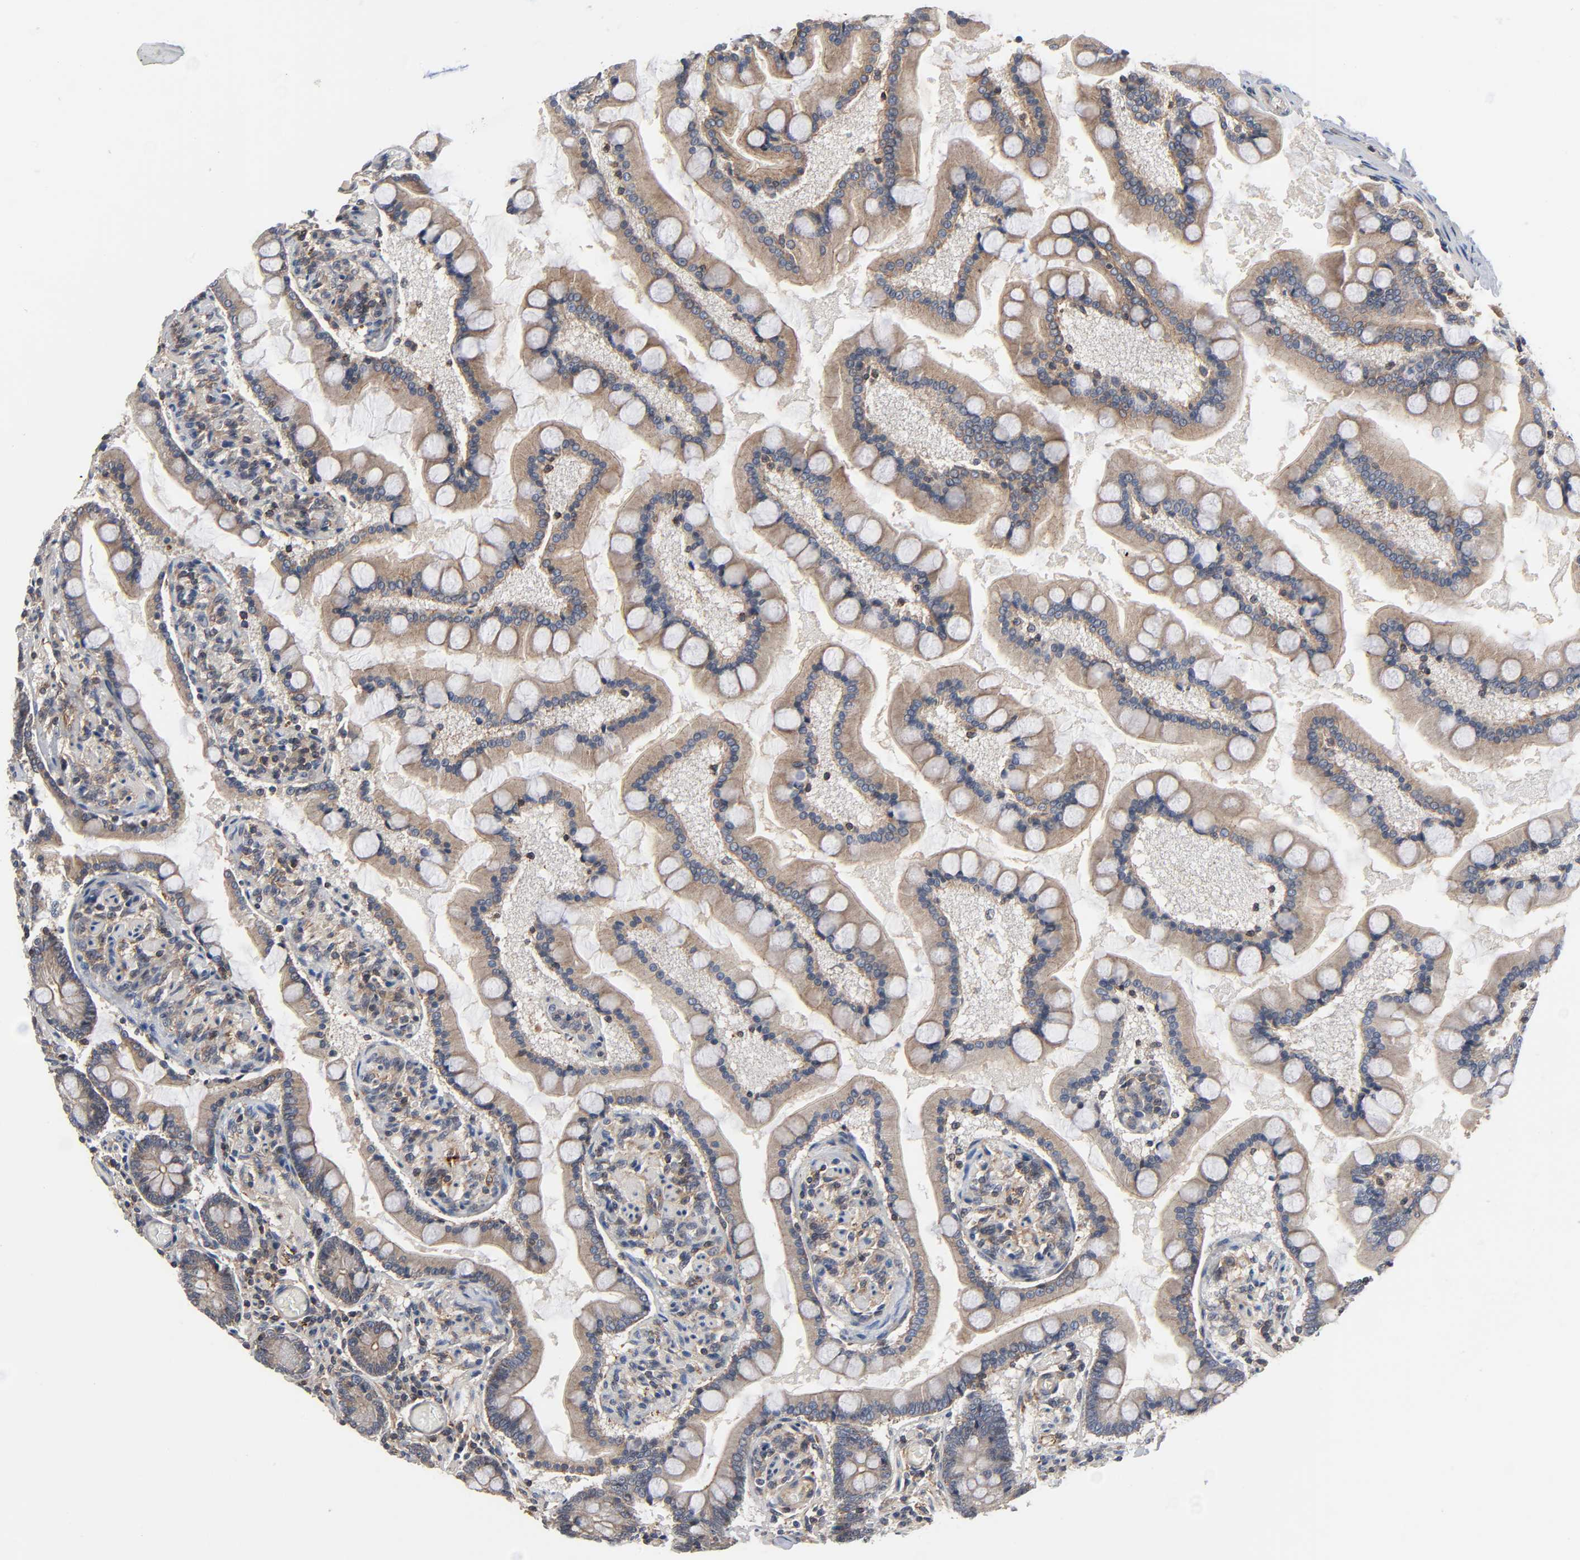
{"staining": {"intensity": "moderate", "quantity": ">75%", "location": "cytoplasmic/membranous"}, "tissue": "small intestine", "cell_type": "Glandular cells", "image_type": "normal", "snomed": [{"axis": "morphology", "description": "Normal tissue, NOS"}, {"axis": "topography", "description": "Small intestine"}], "caption": "An image of small intestine stained for a protein exhibits moderate cytoplasmic/membranous brown staining in glandular cells. The protein of interest is stained brown, and the nuclei are stained in blue (DAB (3,3'-diaminobenzidine) IHC with brightfield microscopy, high magnification).", "gene": "DDX10", "patient": {"sex": "male", "age": 41}}